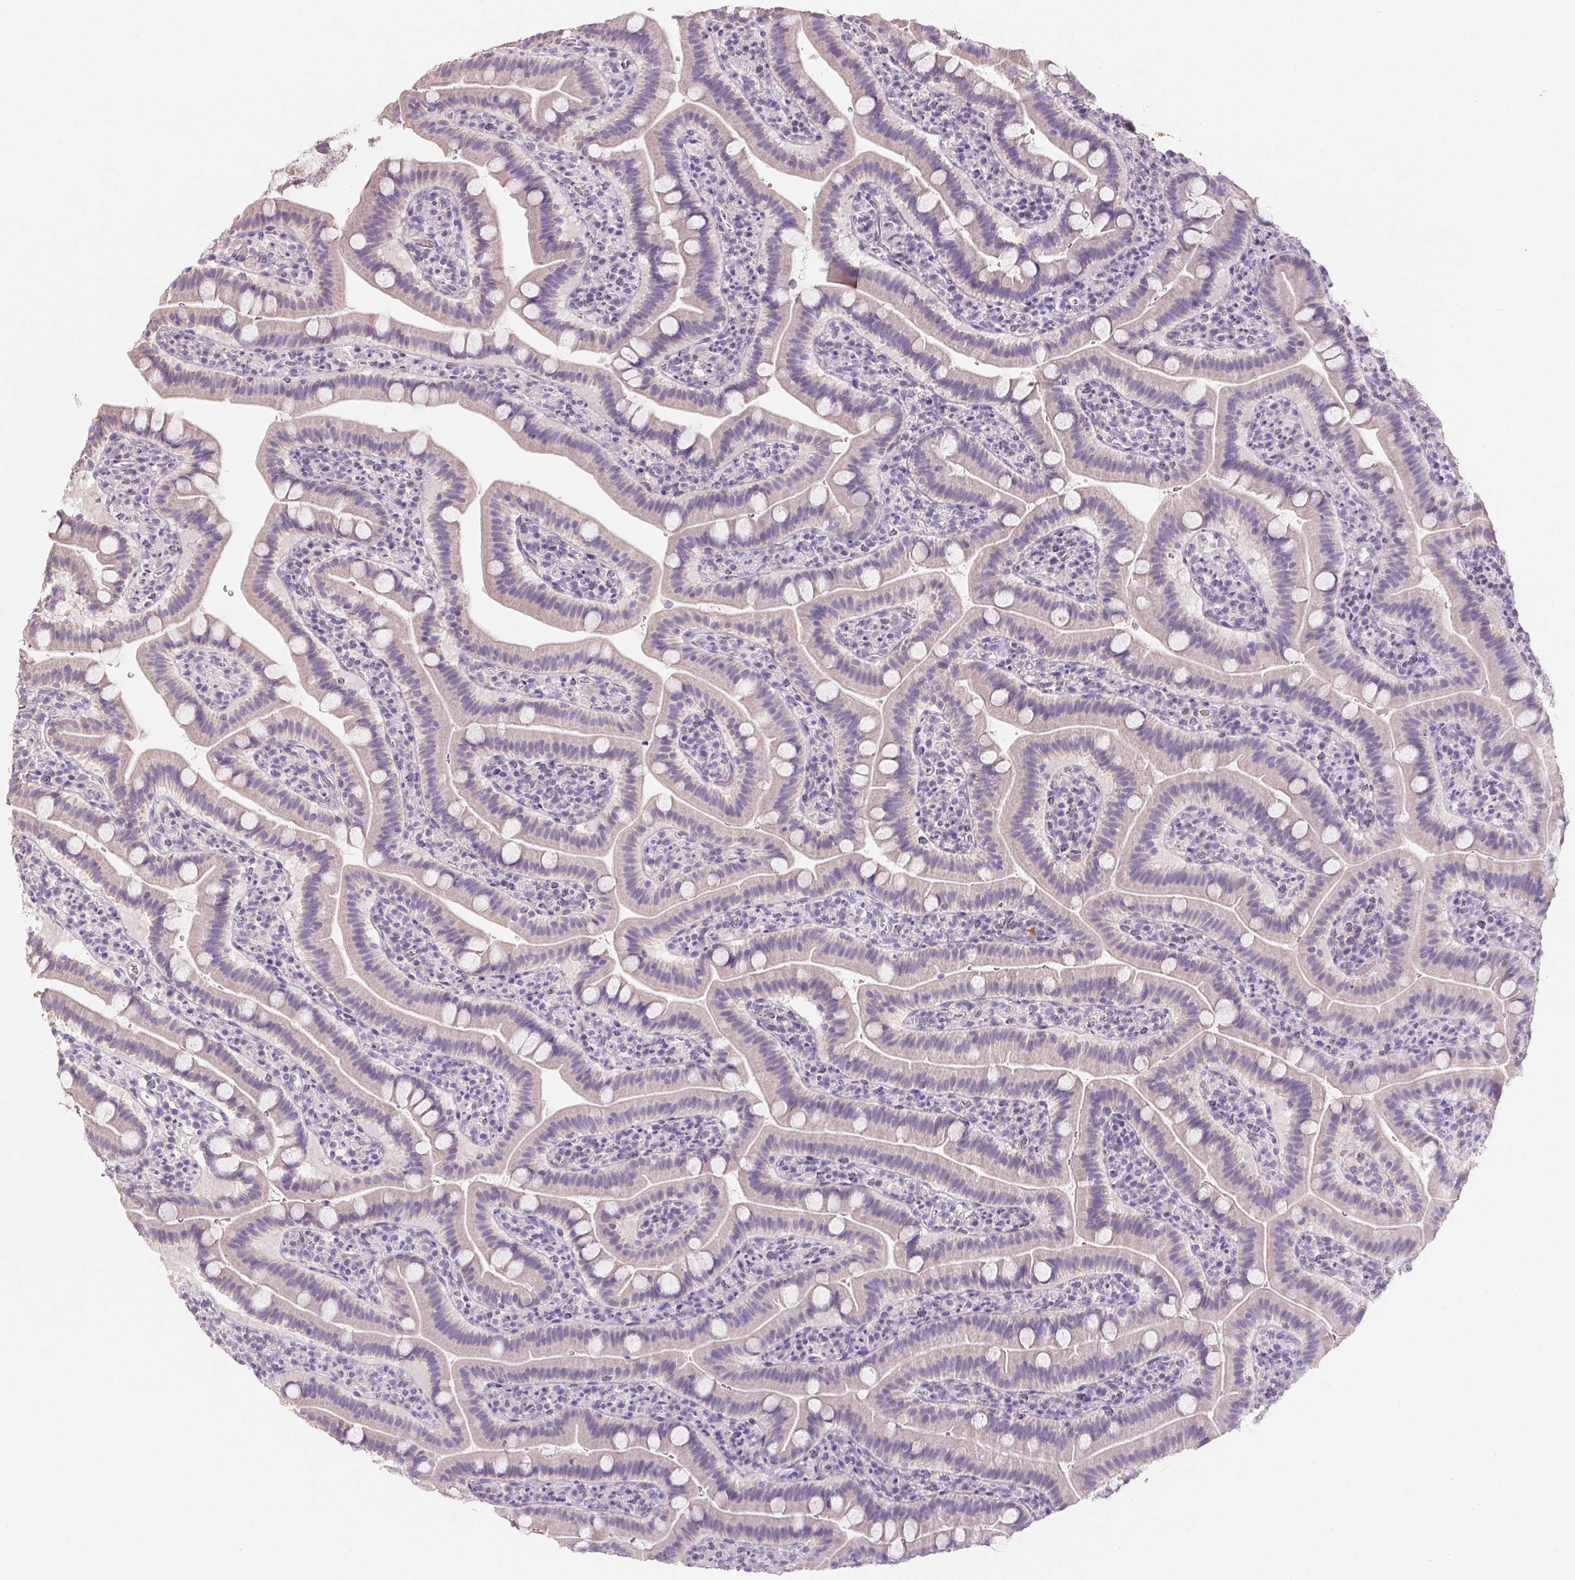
{"staining": {"intensity": "negative", "quantity": "none", "location": "none"}, "tissue": "small intestine", "cell_type": "Glandular cells", "image_type": "normal", "snomed": [{"axis": "morphology", "description": "Normal tissue, NOS"}, {"axis": "topography", "description": "Small intestine"}], "caption": "Glandular cells show no significant staining in benign small intestine. The staining is performed using DAB brown chromogen with nuclei counter-stained in using hematoxylin.", "gene": "HSD17B1", "patient": {"sex": "male", "age": 26}}